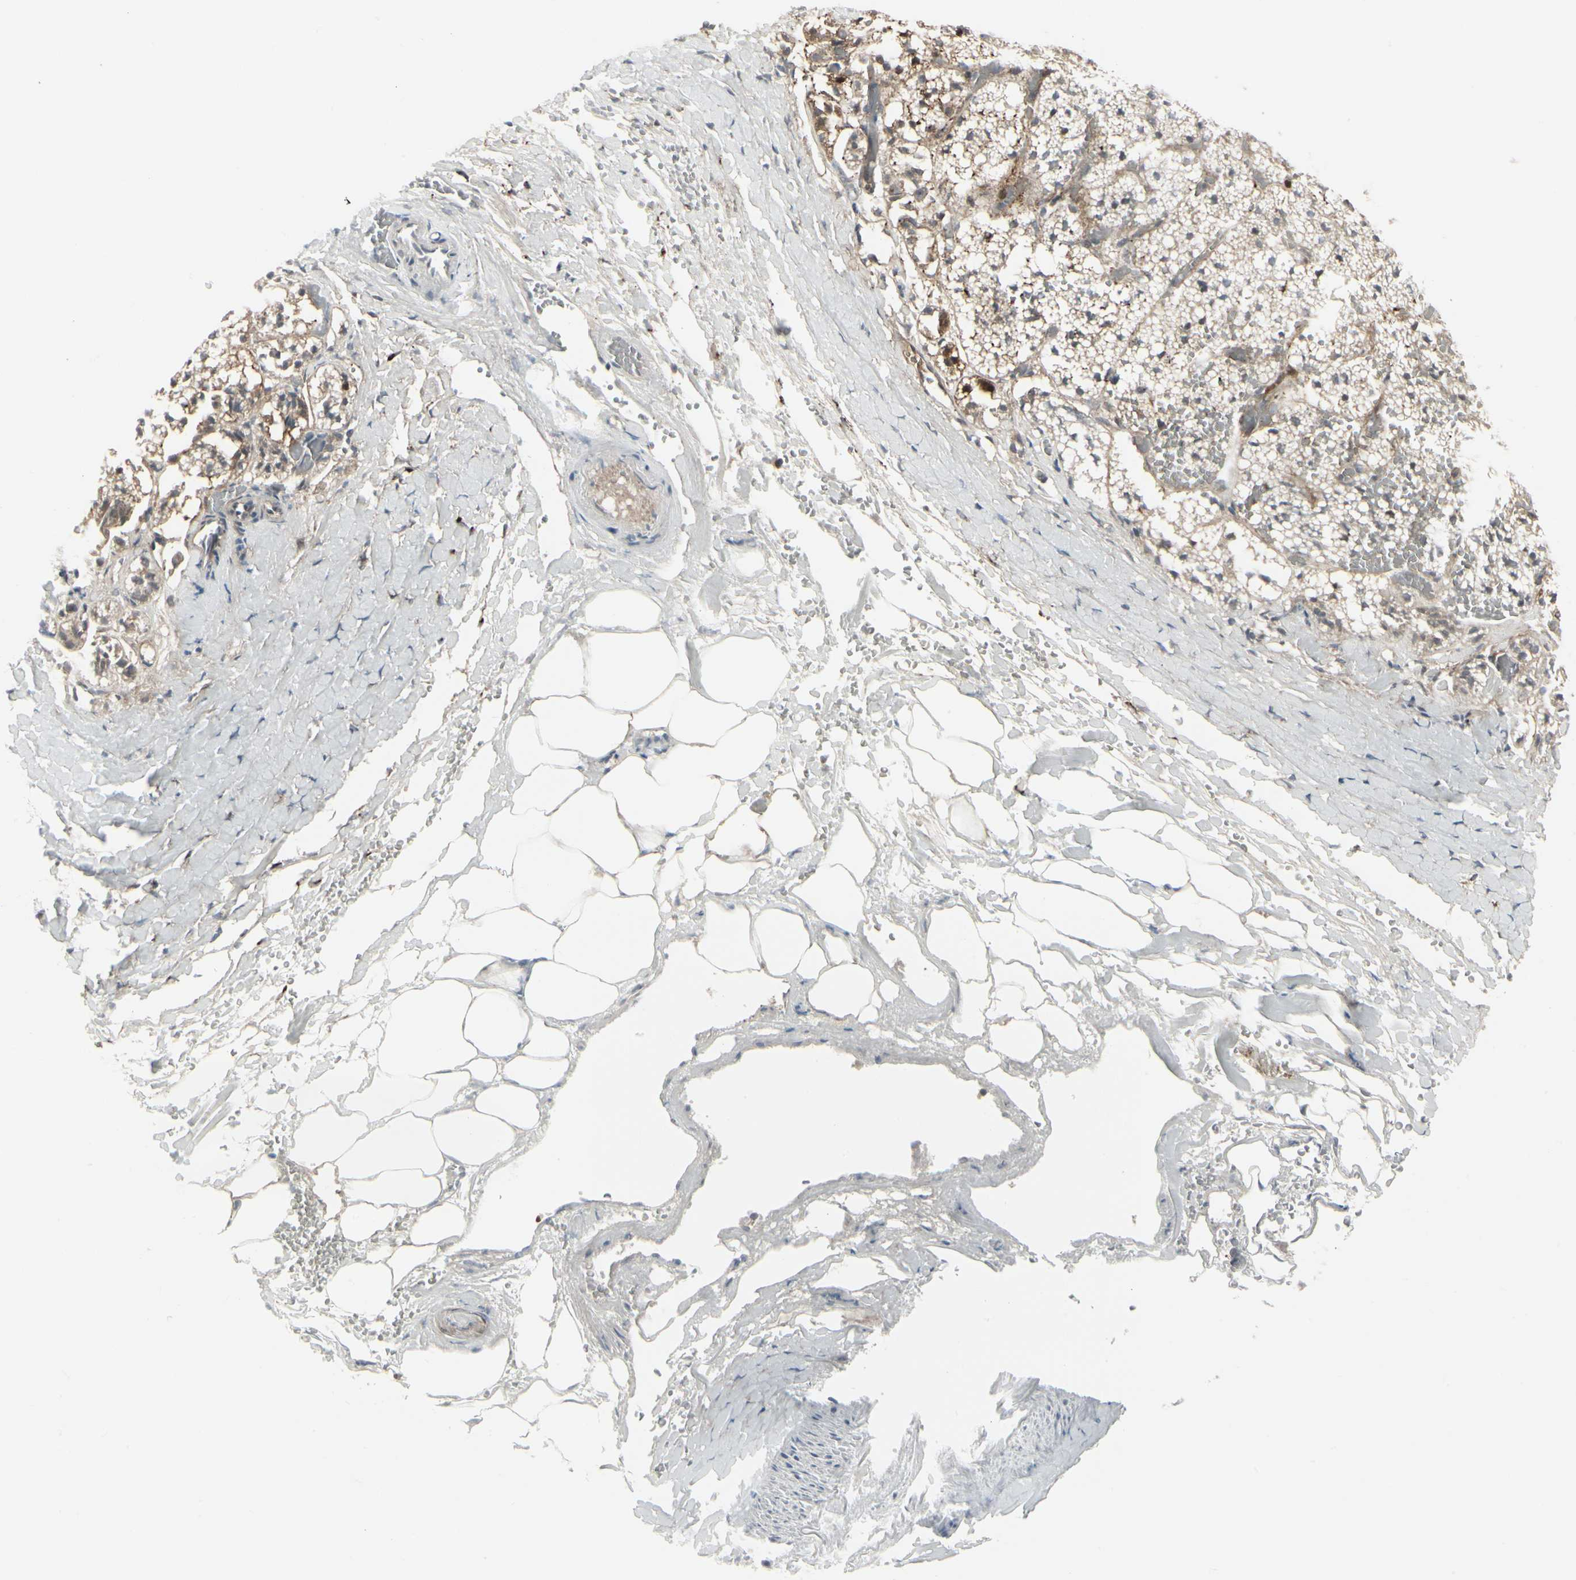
{"staining": {"intensity": "moderate", "quantity": ">75%", "location": "cytoplasmic/membranous"}, "tissue": "adrenal gland", "cell_type": "Glandular cells", "image_type": "normal", "snomed": [{"axis": "morphology", "description": "Normal tissue, NOS"}, {"axis": "topography", "description": "Adrenal gland"}], "caption": "Protein expression by immunohistochemistry demonstrates moderate cytoplasmic/membranous expression in approximately >75% of glandular cells in unremarkable adrenal gland.", "gene": "IGFBP6", "patient": {"sex": "male", "age": 53}}